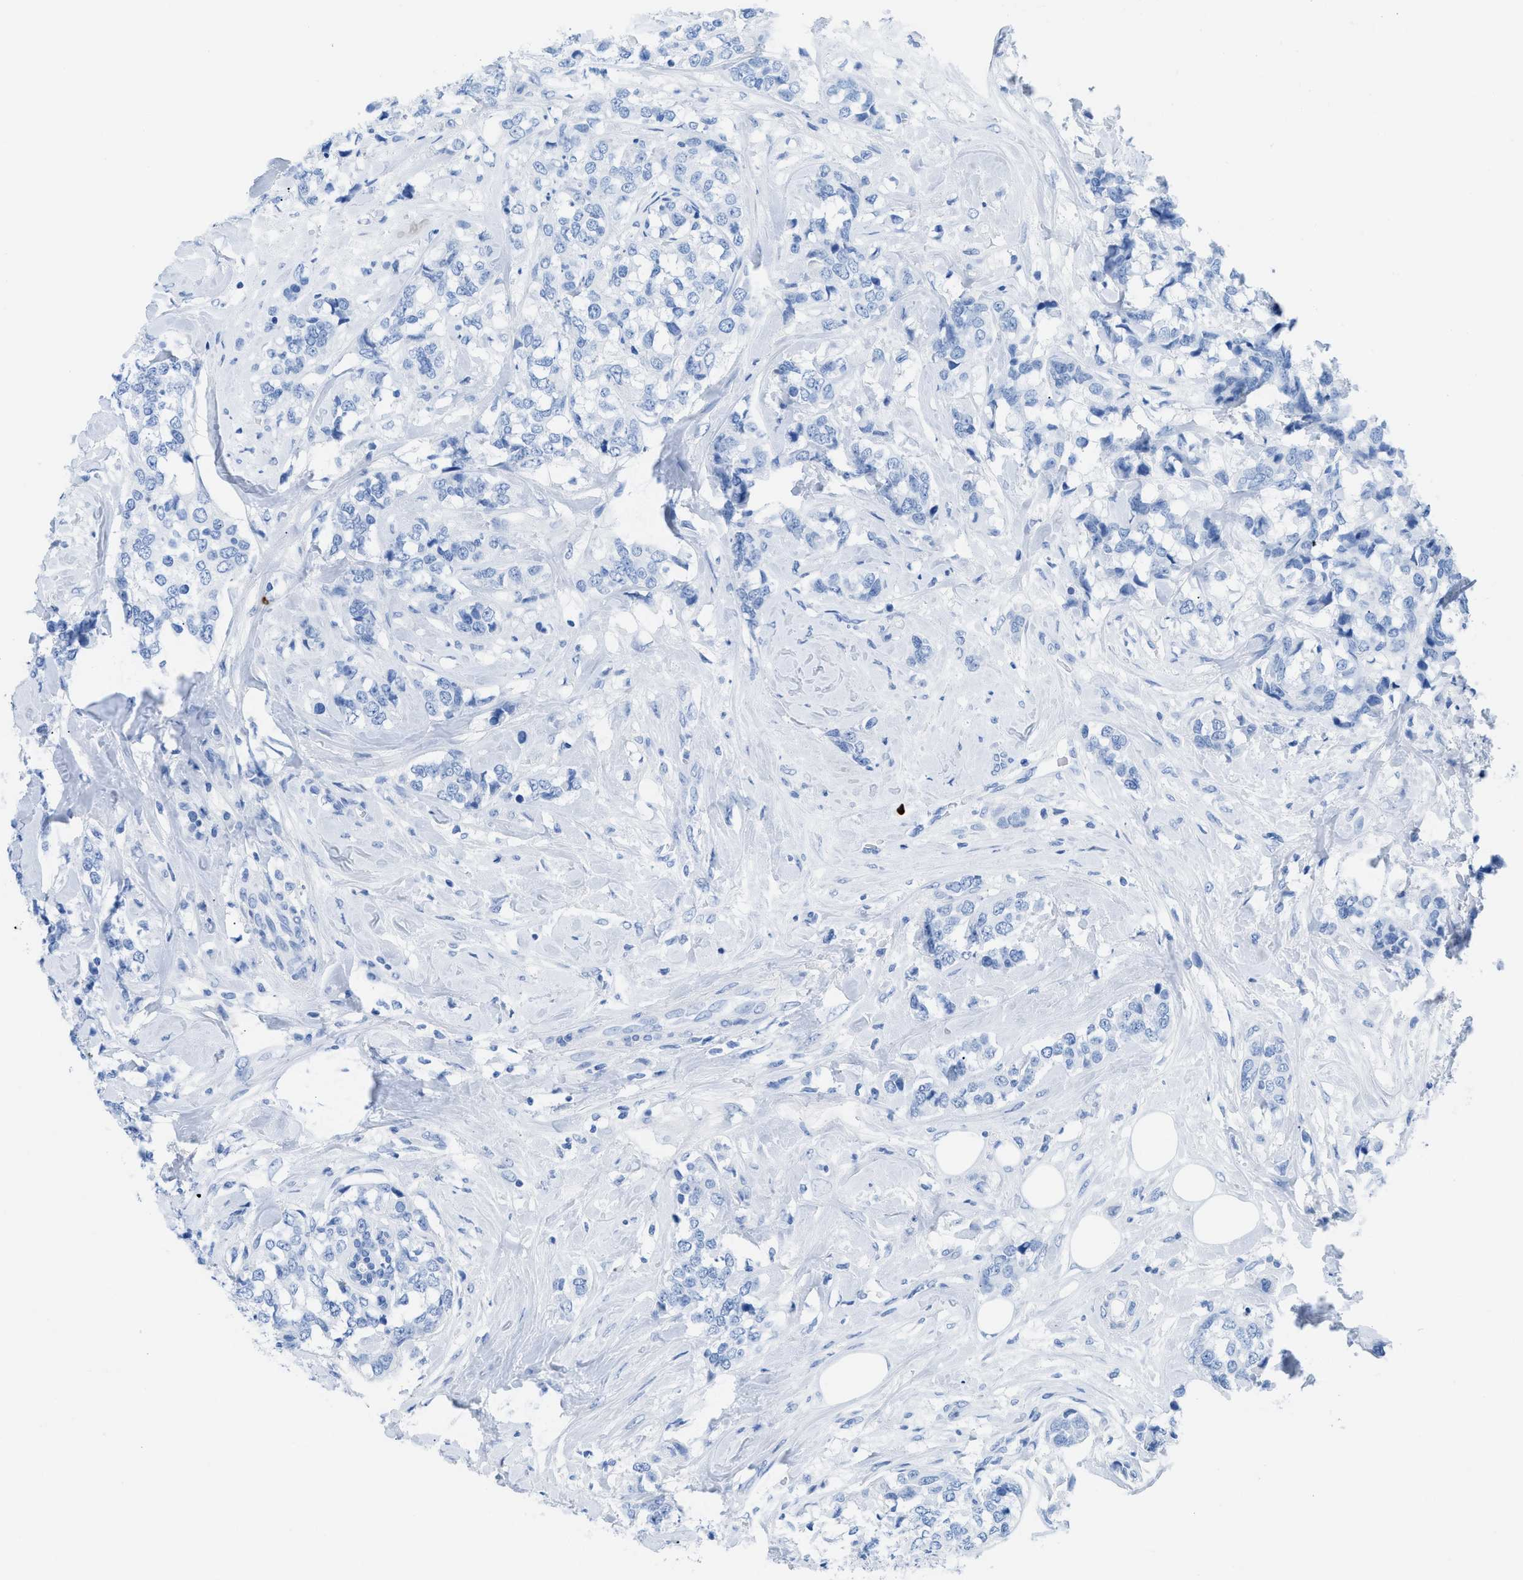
{"staining": {"intensity": "negative", "quantity": "none", "location": "none"}, "tissue": "breast cancer", "cell_type": "Tumor cells", "image_type": "cancer", "snomed": [{"axis": "morphology", "description": "Lobular carcinoma"}, {"axis": "topography", "description": "Breast"}], "caption": "Human breast lobular carcinoma stained for a protein using immunohistochemistry reveals no expression in tumor cells.", "gene": "TCL1A", "patient": {"sex": "female", "age": 59}}